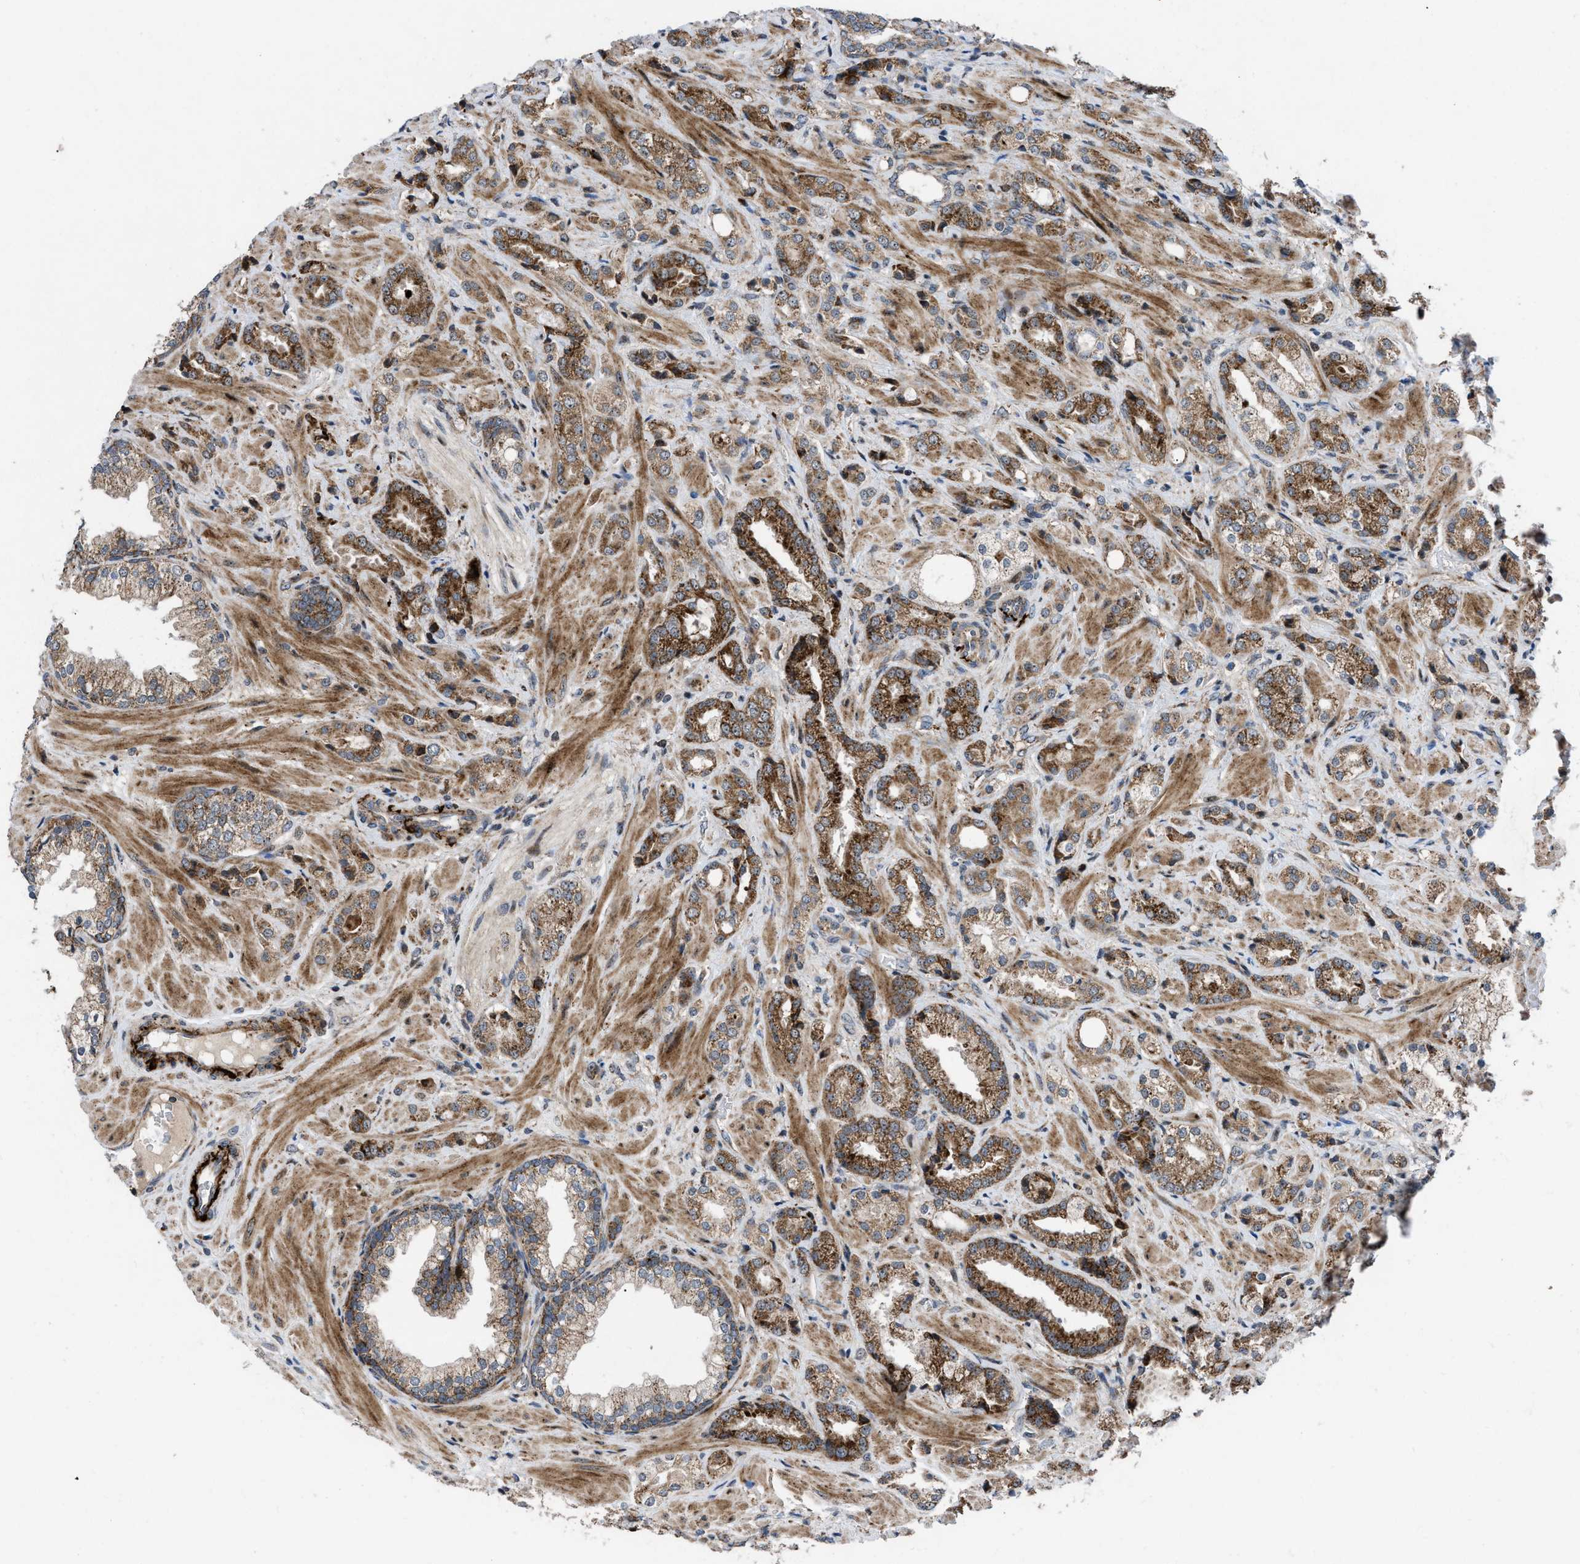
{"staining": {"intensity": "moderate", "quantity": ">75%", "location": "cytoplasmic/membranous"}, "tissue": "prostate cancer", "cell_type": "Tumor cells", "image_type": "cancer", "snomed": [{"axis": "morphology", "description": "Adenocarcinoma, High grade"}, {"axis": "topography", "description": "Prostate"}], "caption": "Moderate cytoplasmic/membranous staining for a protein is appreciated in about >75% of tumor cells of prostate adenocarcinoma (high-grade) using immunohistochemistry.", "gene": "AP3M2", "patient": {"sex": "male", "age": 64}}